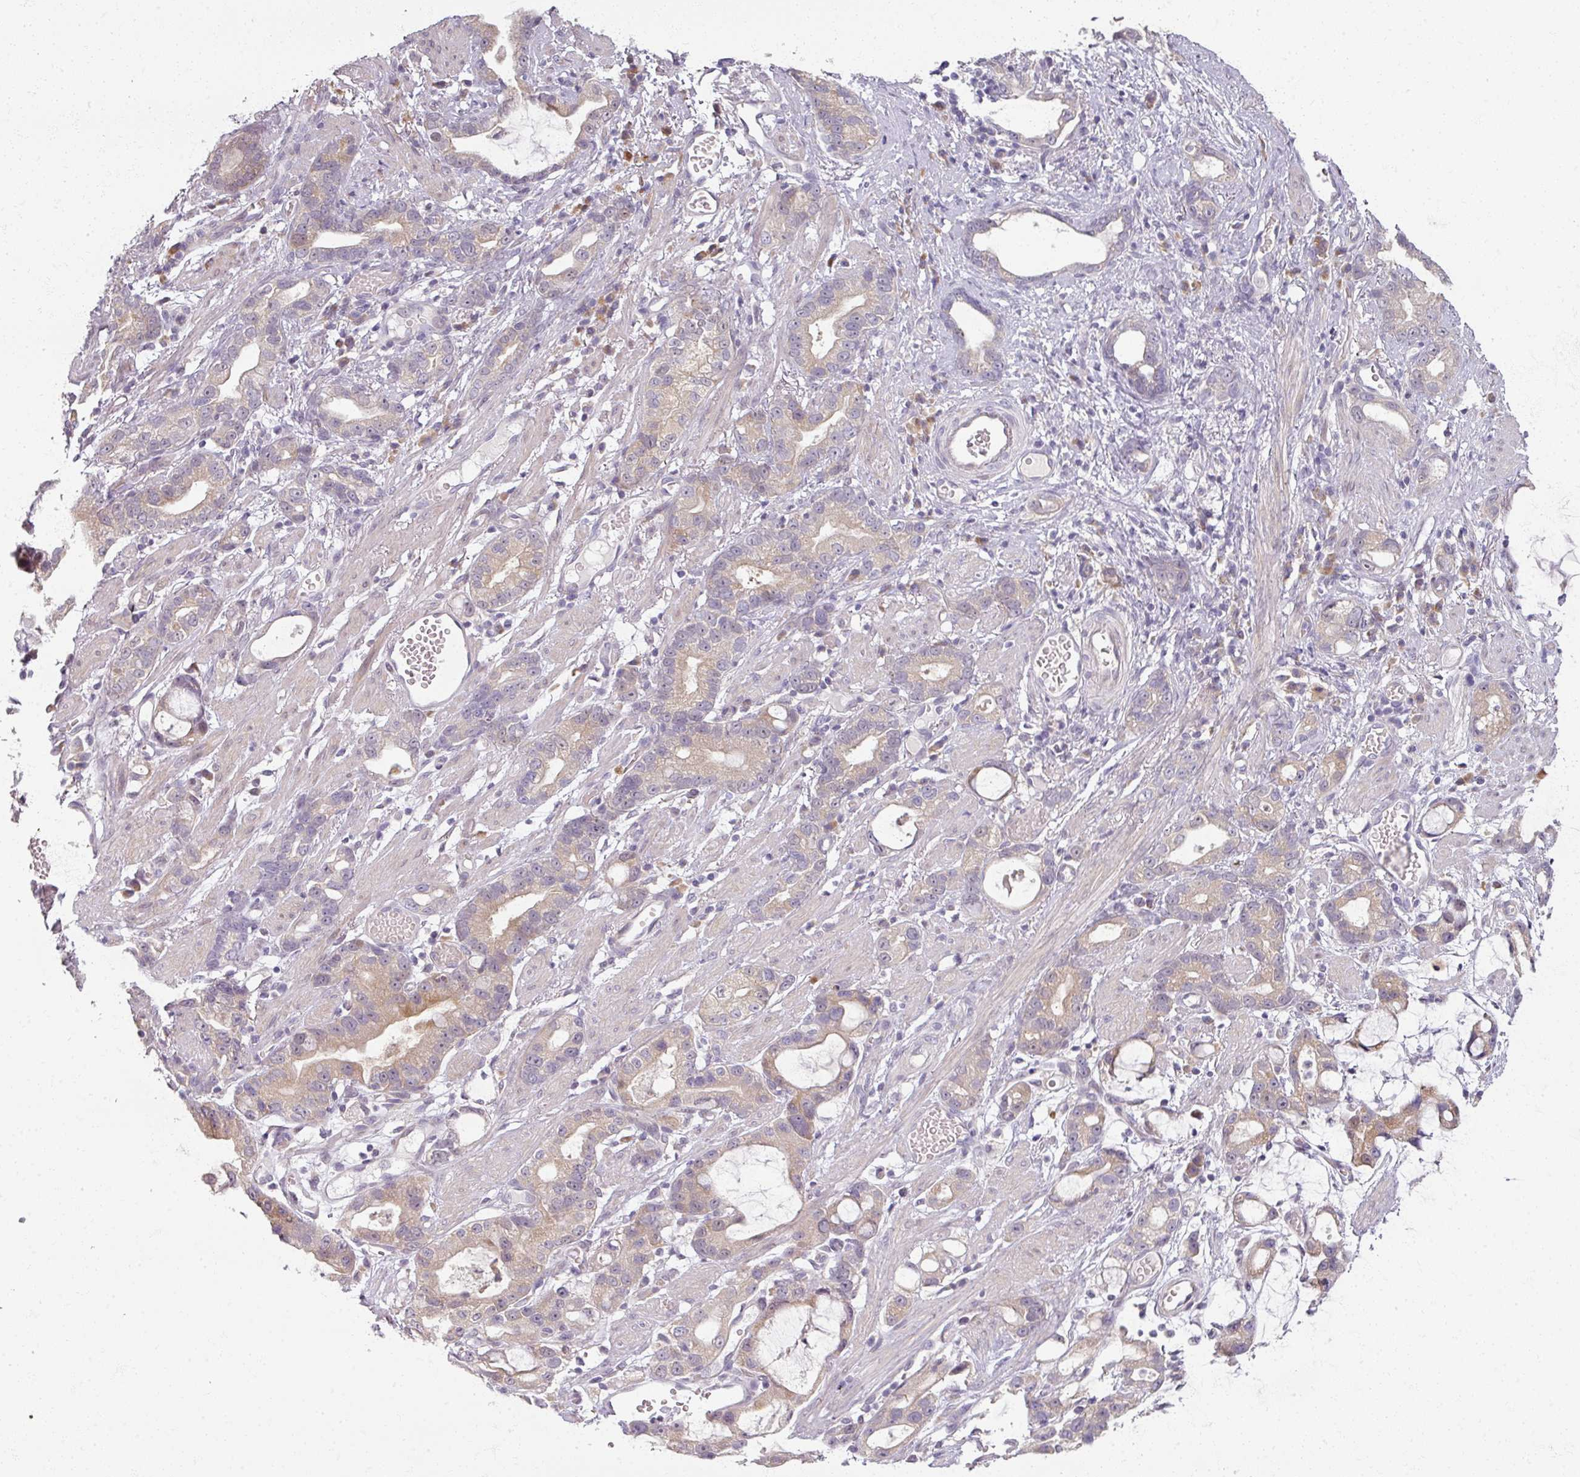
{"staining": {"intensity": "moderate", "quantity": "<25%", "location": "cytoplasmic/membranous"}, "tissue": "stomach cancer", "cell_type": "Tumor cells", "image_type": "cancer", "snomed": [{"axis": "morphology", "description": "Adenocarcinoma, NOS"}, {"axis": "topography", "description": "Stomach"}], "caption": "Immunohistochemical staining of stomach adenocarcinoma displays moderate cytoplasmic/membranous protein staining in approximately <25% of tumor cells.", "gene": "MYMK", "patient": {"sex": "male", "age": 55}}